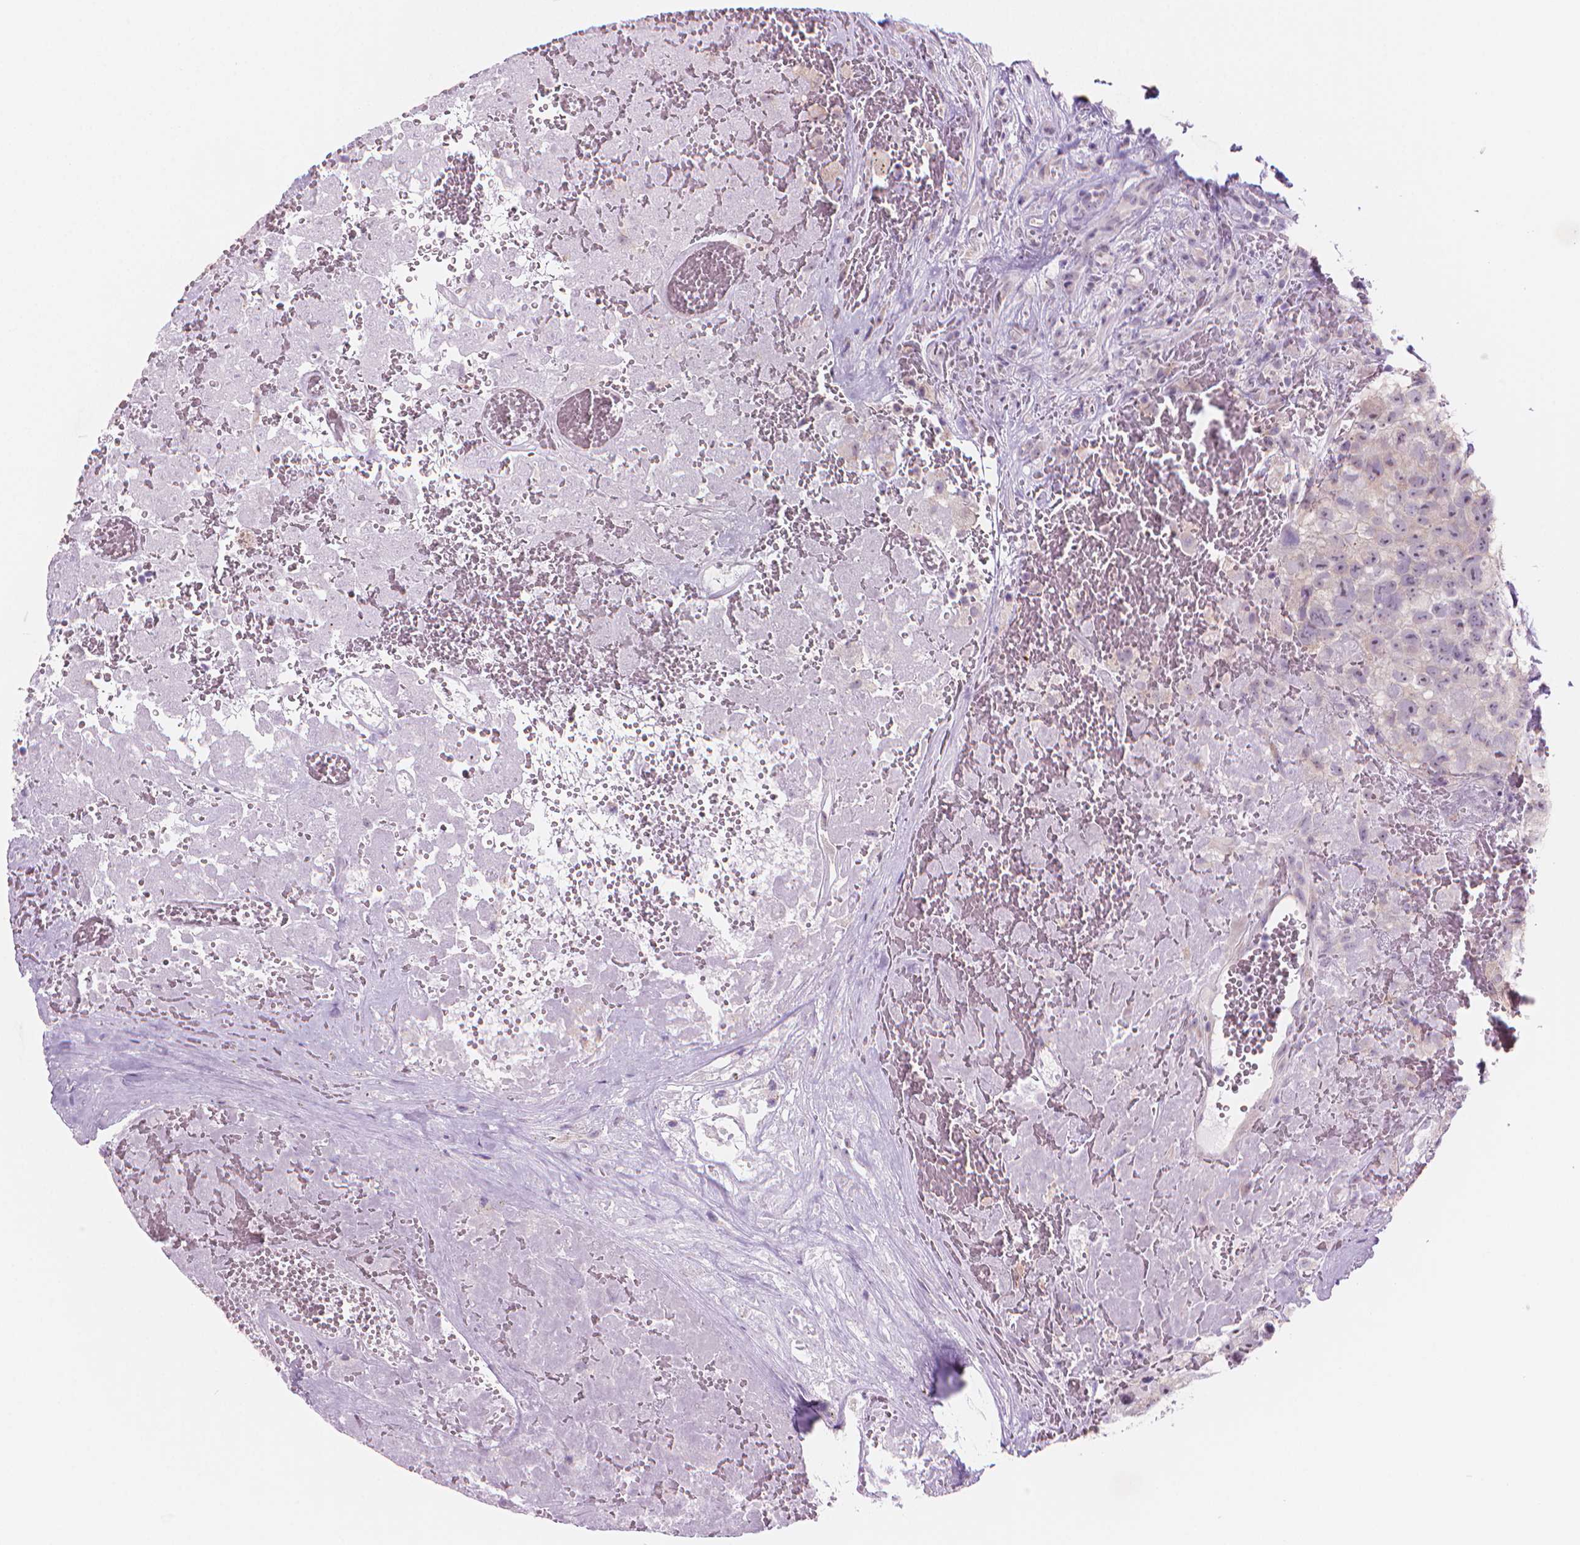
{"staining": {"intensity": "negative", "quantity": "none", "location": "none"}, "tissue": "testis cancer", "cell_type": "Tumor cells", "image_type": "cancer", "snomed": [{"axis": "morphology", "description": "Carcinoma, Embryonal, NOS"}, {"axis": "topography", "description": "Testis"}], "caption": "Immunohistochemical staining of embryonal carcinoma (testis) demonstrates no significant positivity in tumor cells. (Stains: DAB IHC with hematoxylin counter stain, Microscopy: brightfield microscopy at high magnification).", "gene": "ENSG00000187186", "patient": {"sex": "male", "age": 18}}